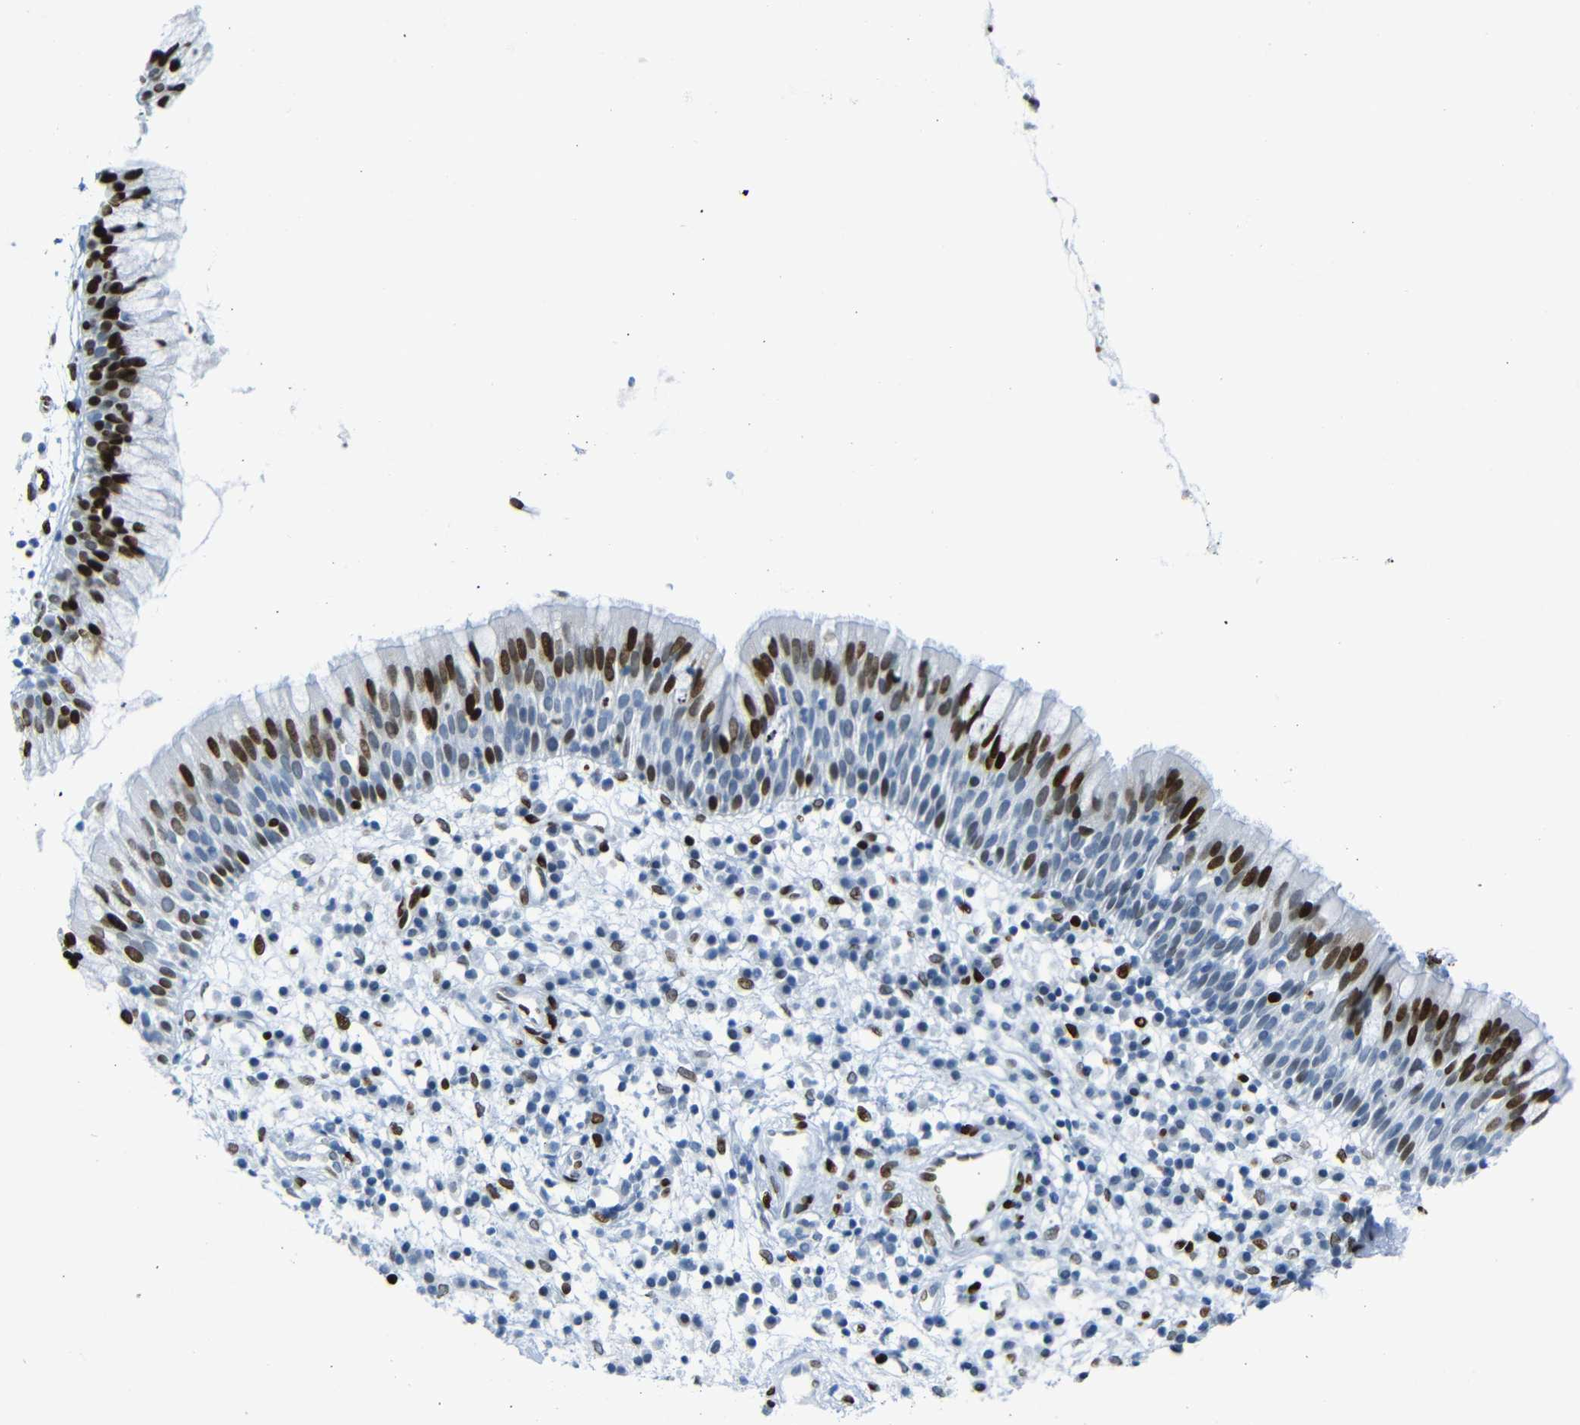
{"staining": {"intensity": "strong", "quantity": "25%-75%", "location": "nuclear"}, "tissue": "nasopharynx", "cell_type": "Respiratory epithelial cells", "image_type": "normal", "snomed": [{"axis": "morphology", "description": "Normal tissue, NOS"}, {"axis": "topography", "description": "Nasopharynx"}], "caption": "Respiratory epithelial cells show strong nuclear staining in about 25%-75% of cells in unremarkable nasopharynx.", "gene": "NPIPB15", "patient": {"sex": "male", "age": 21}}